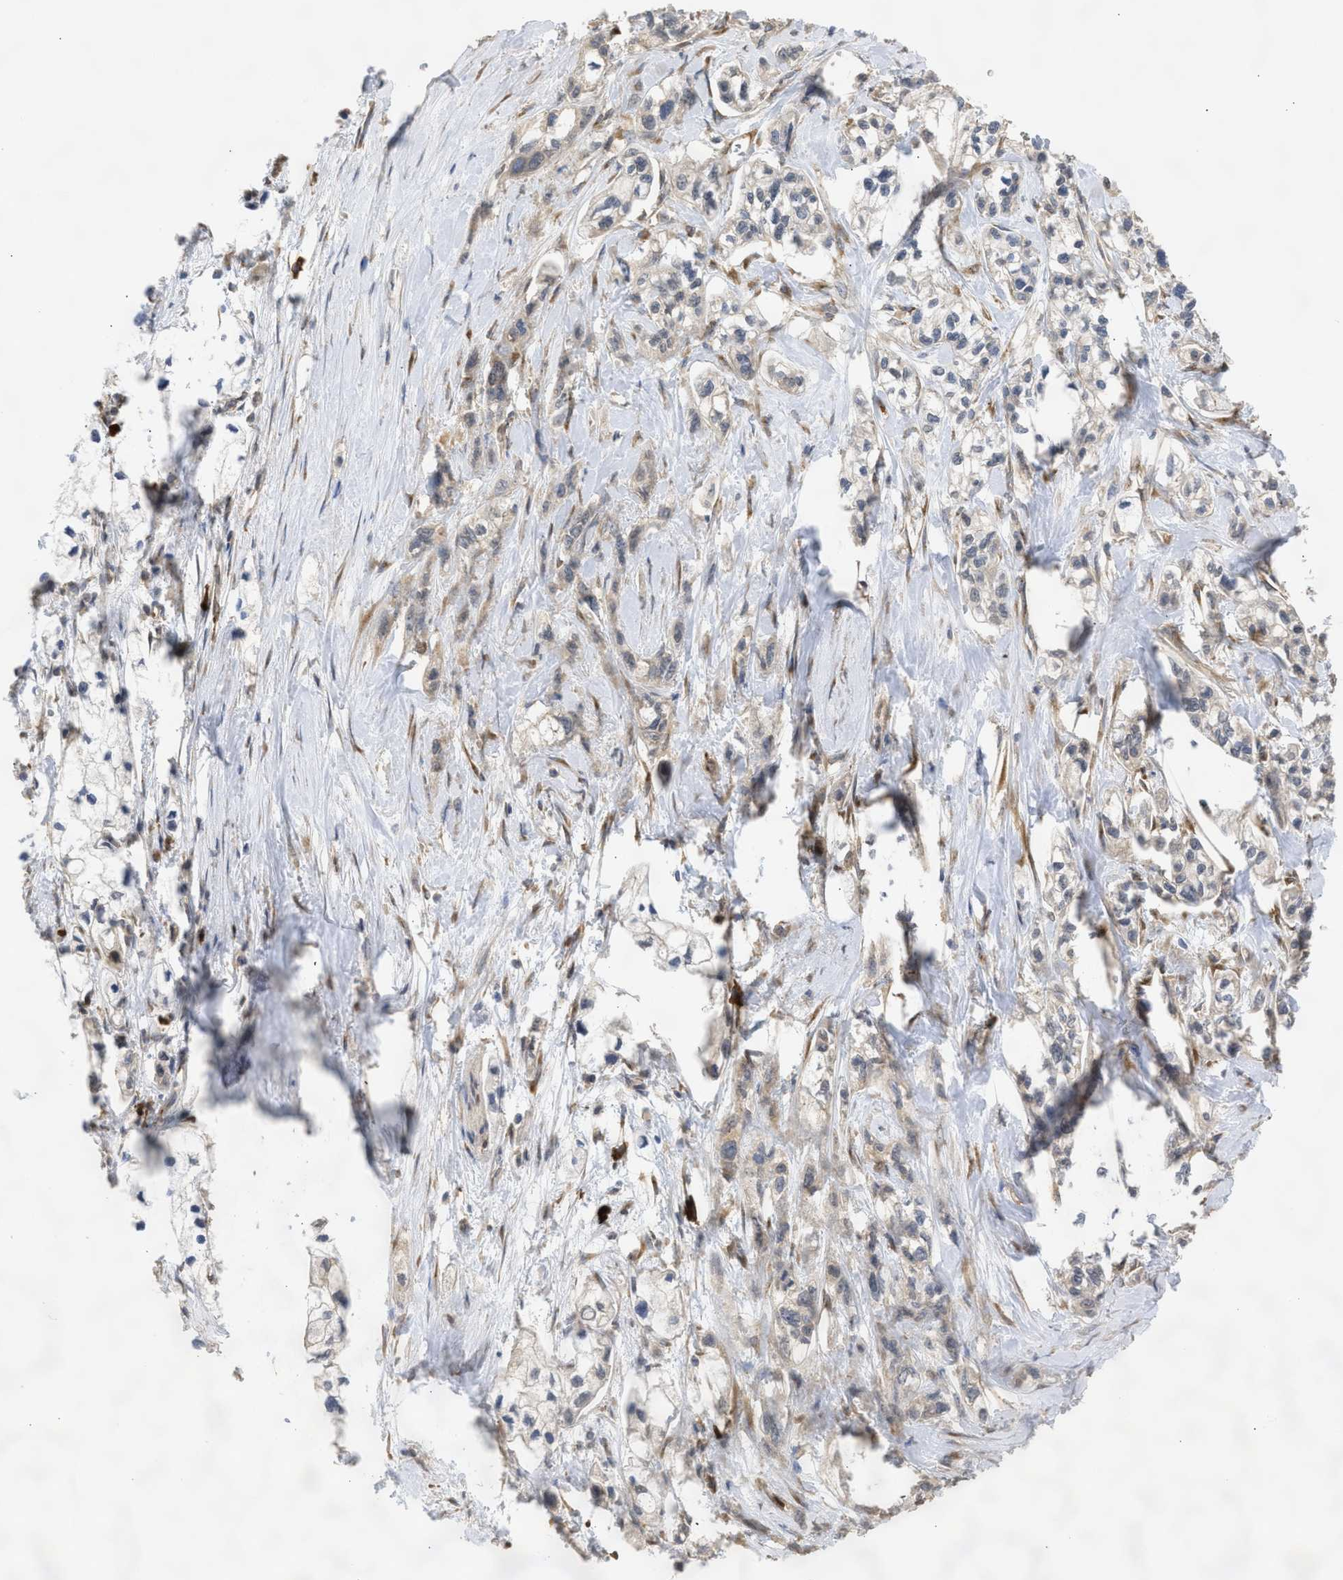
{"staining": {"intensity": "weak", "quantity": ">75%", "location": "cytoplasmic/membranous"}, "tissue": "pancreatic cancer", "cell_type": "Tumor cells", "image_type": "cancer", "snomed": [{"axis": "morphology", "description": "Adenocarcinoma, NOS"}, {"axis": "topography", "description": "Pancreas"}], "caption": "Protein expression by immunohistochemistry reveals weak cytoplasmic/membranous expression in approximately >75% of tumor cells in pancreatic adenocarcinoma.", "gene": "DNAJC1", "patient": {"sex": "male", "age": 74}}